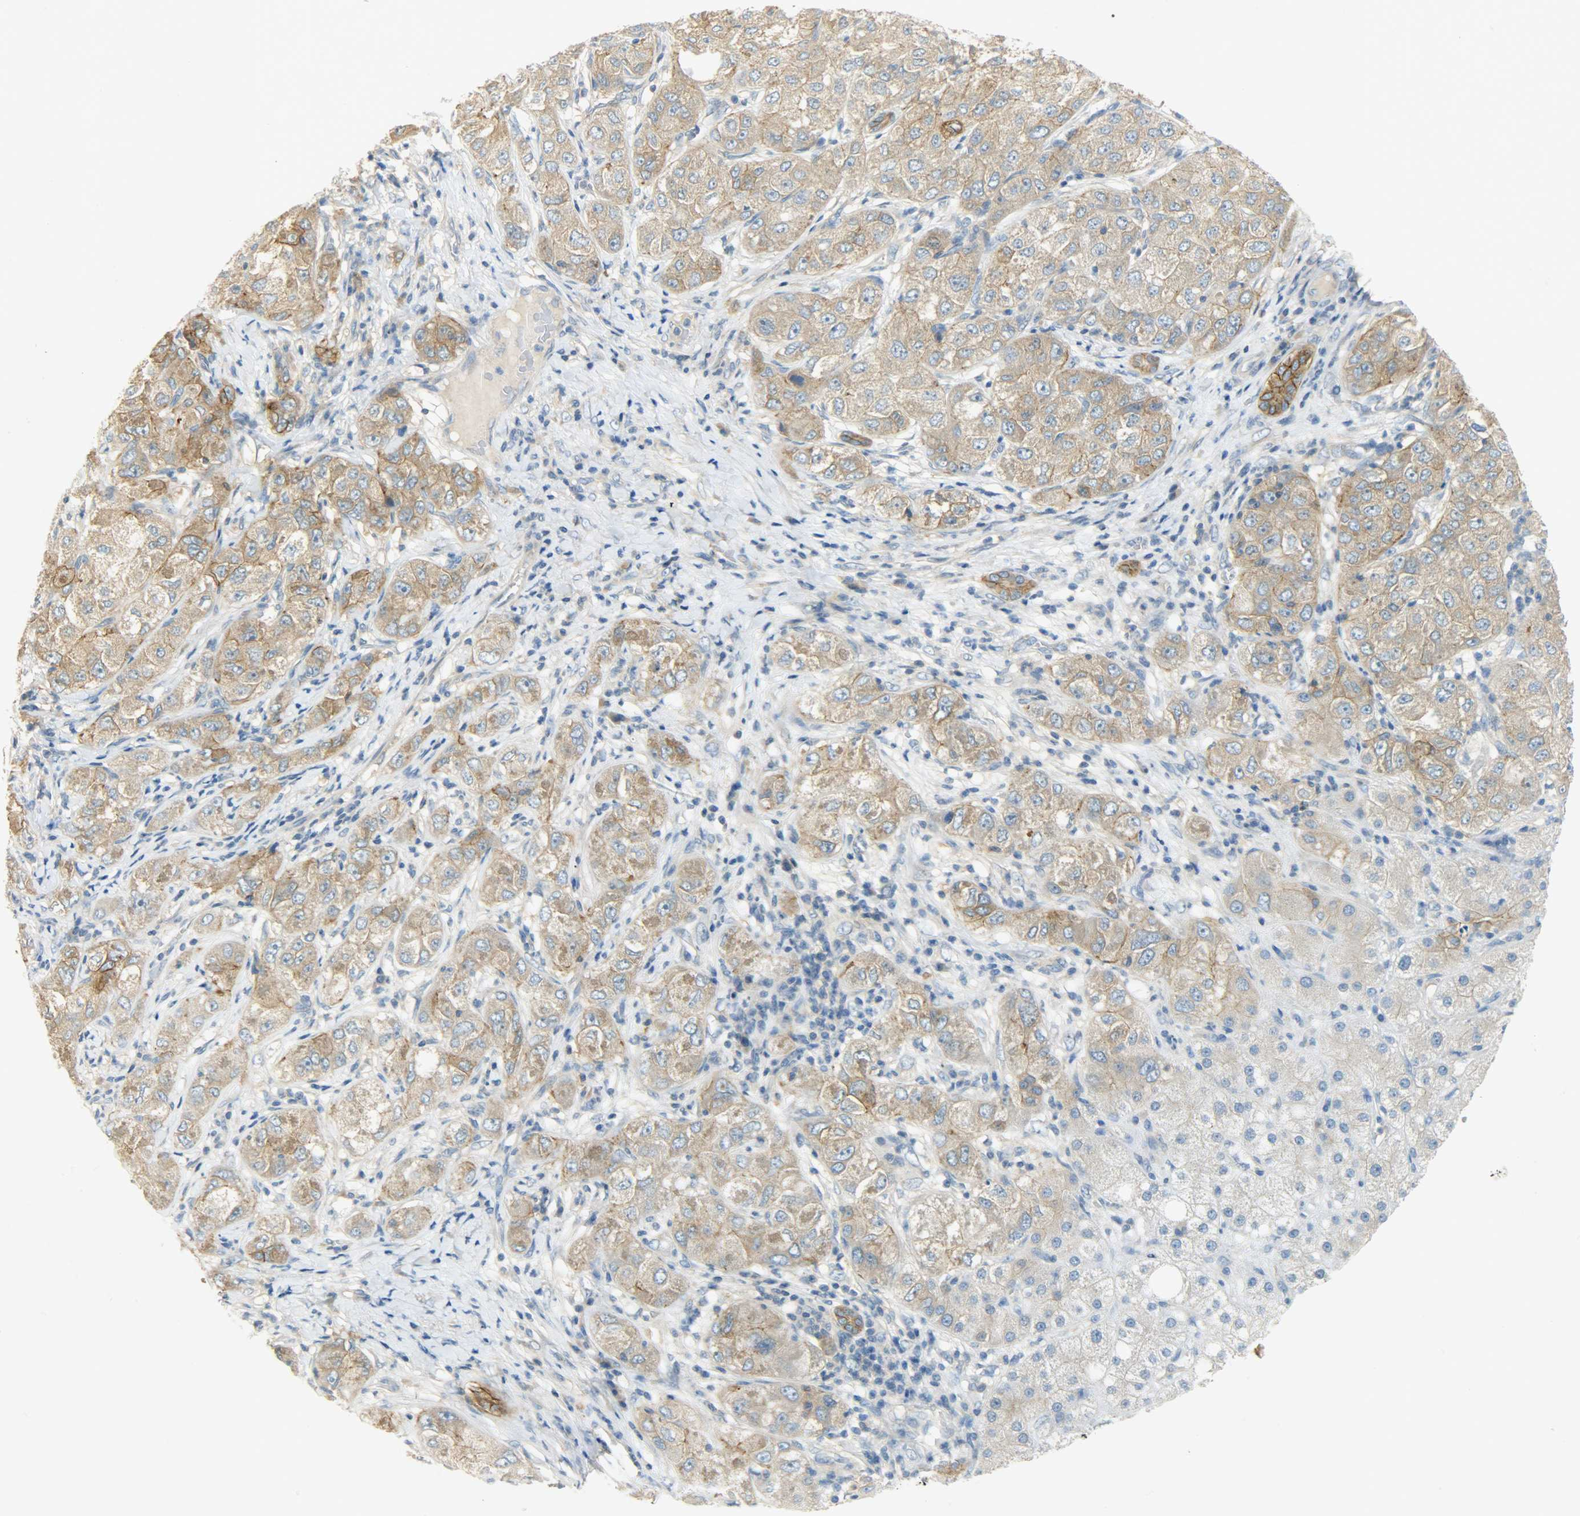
{"staining": {"intensity": "moderate", "quantity": ">75%", "location": "cytoplasmic/membranous"}, "tissue": "liver cancer", "cell_type": "Tumor cells", "image_type": "cancer", "snomed": [{"axis": "morphology", "description": "Carcinoma, Hepatocellular, NOS"}, {"axis": "topography", "description": "Liver"}], "caption": "The photomicrograph displays staining of hepatocellular carcinoma (liver), revealing moderate cytoplasmic/membranous protein positivity (brown color) within tumor cells.", "gene": "DSG2", "patient": {"sex": "male", "age": 80}}